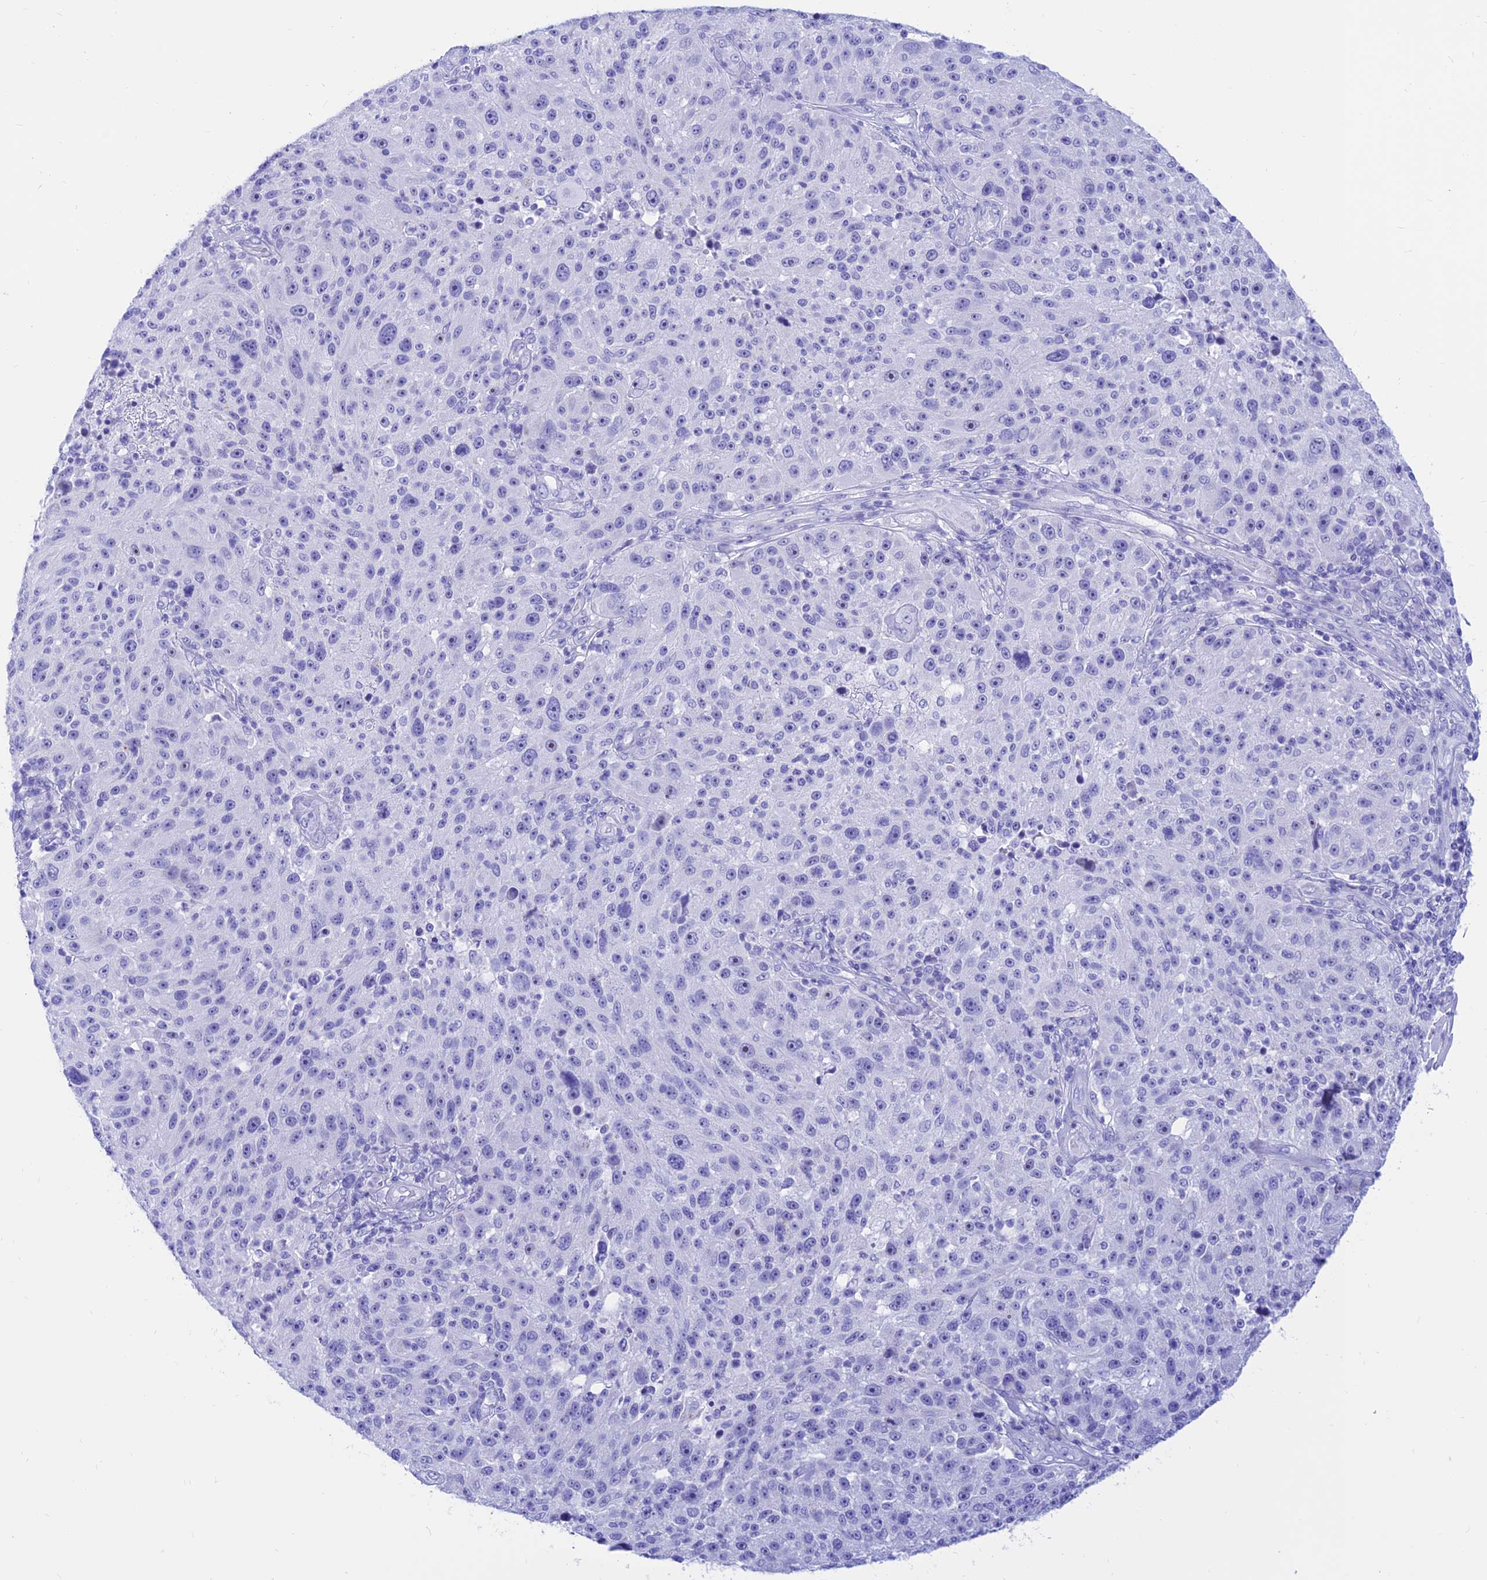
{"staining": {"intensity": "negative", "quantity": "none", "location": "none"}, "tissue": "melanoma", "cell_type": "Tumor cells", "image_type": "cancer", "snomed": [{"axis": "morphology", "description": "Malignant melanoma, NOS"}, {"axis": "topography", "description": "Skin"}], "caption": "The micrograph exhibits no significant staining in tumor cells of malignant melanoma.", "gene": "PRNP", "patient": {"sex": "male", "age": 53}}